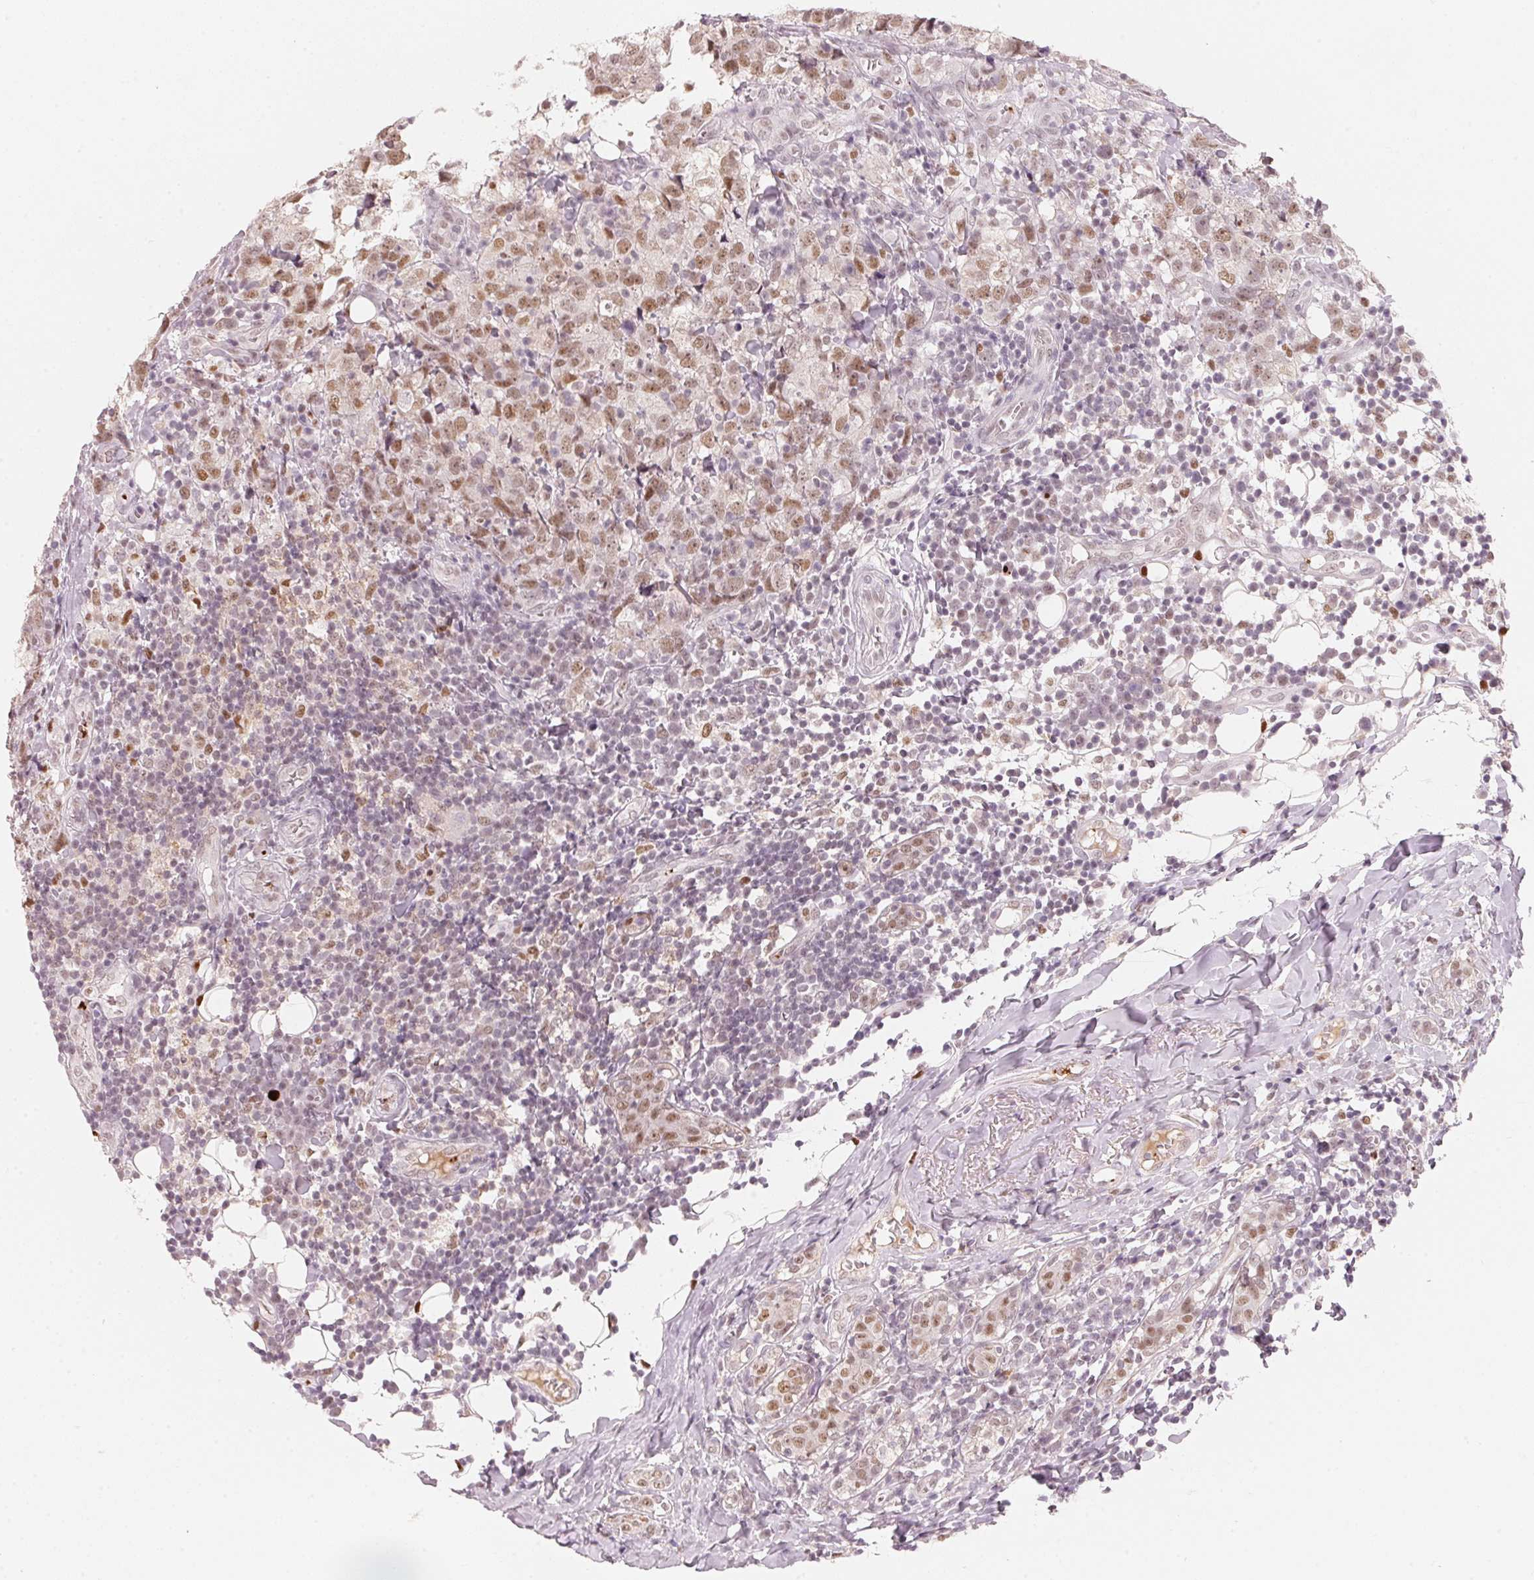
{"staining": {"intensity": "weak", "quantity": ">75%", "location": "nuclear"}, "tissue": "breast cancer", "cell_type": "Tumor cells", "image_type": "cancer", "snomed": [{"axis": "morphology", "description": "Duct carcinoma"}, {"axis": "topography", "description": "Breast"}], "caption": "Human intraductal carcinoma (breast) stained with a brown dye reveals weak nuclear positive staining in approximately >75% of tumor cells.", "gene": "ARHGAP22", "patient": {"sex": "female", "age": 30}}